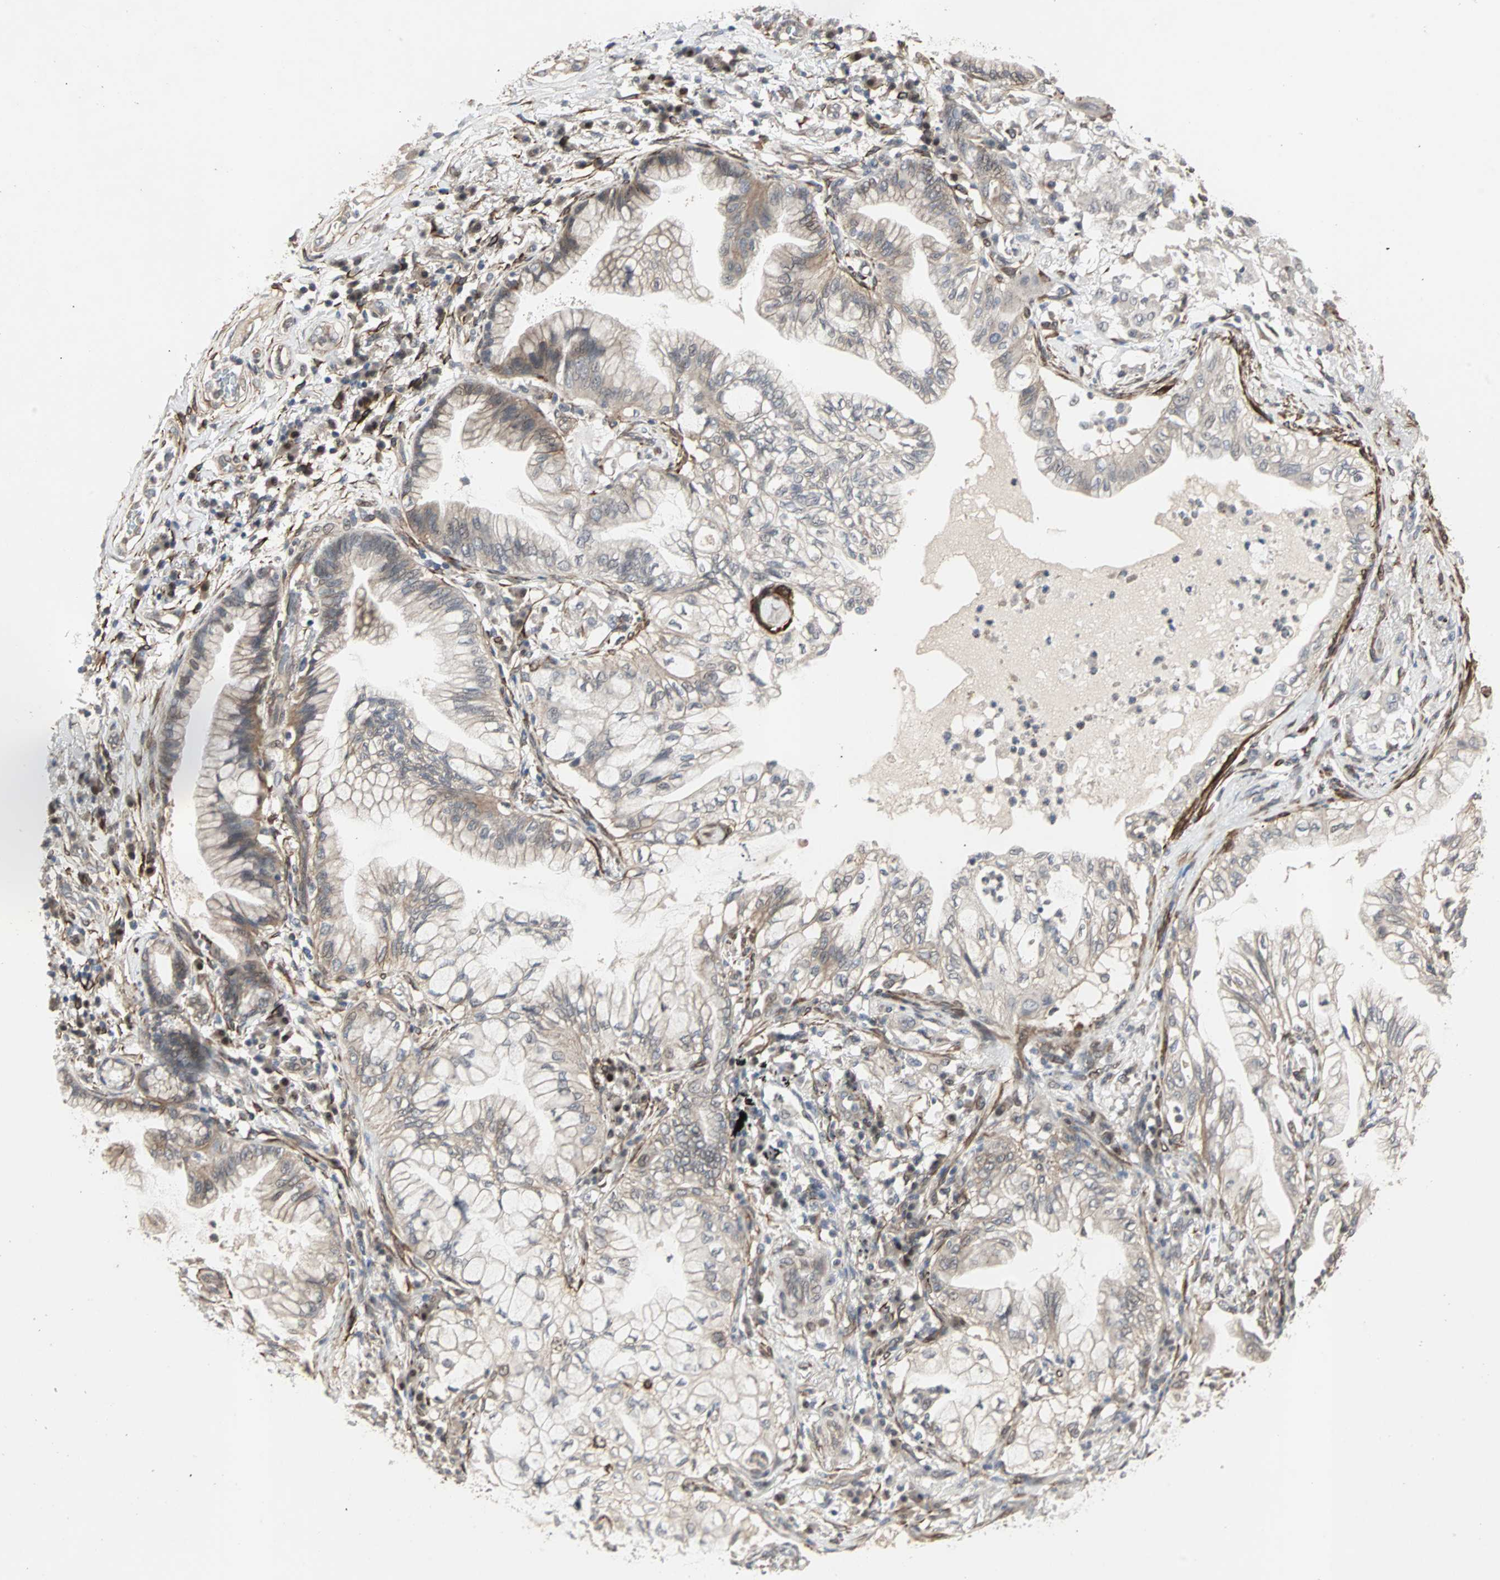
{"staining": {"intensity": "moderate", "quantity": "25%-75%", "location": "cytoplasmic/membranous"}, "tissue": "lung cancer", "cell_type": "Tumor cells", "image_type": "cancer", "snomed": [{"axis": "morphology", "description": "Adenocarcinoma, NOS"}, {"axis": "topography", "description": "Lung"}], "caption": "Immunohistochemical staining of human lung cancer (adenocarcinoma) demonstrates medium levels of moderate cytoplasmic/membranous staining in about 25%-75% of tumor cells. (DAB (3,3'-diaminobenzidine) IHC, brown staining for protein, blue staining for nuclei).", "gene": "TRPV4", "patient": {"sex": "female", "age": 70}}